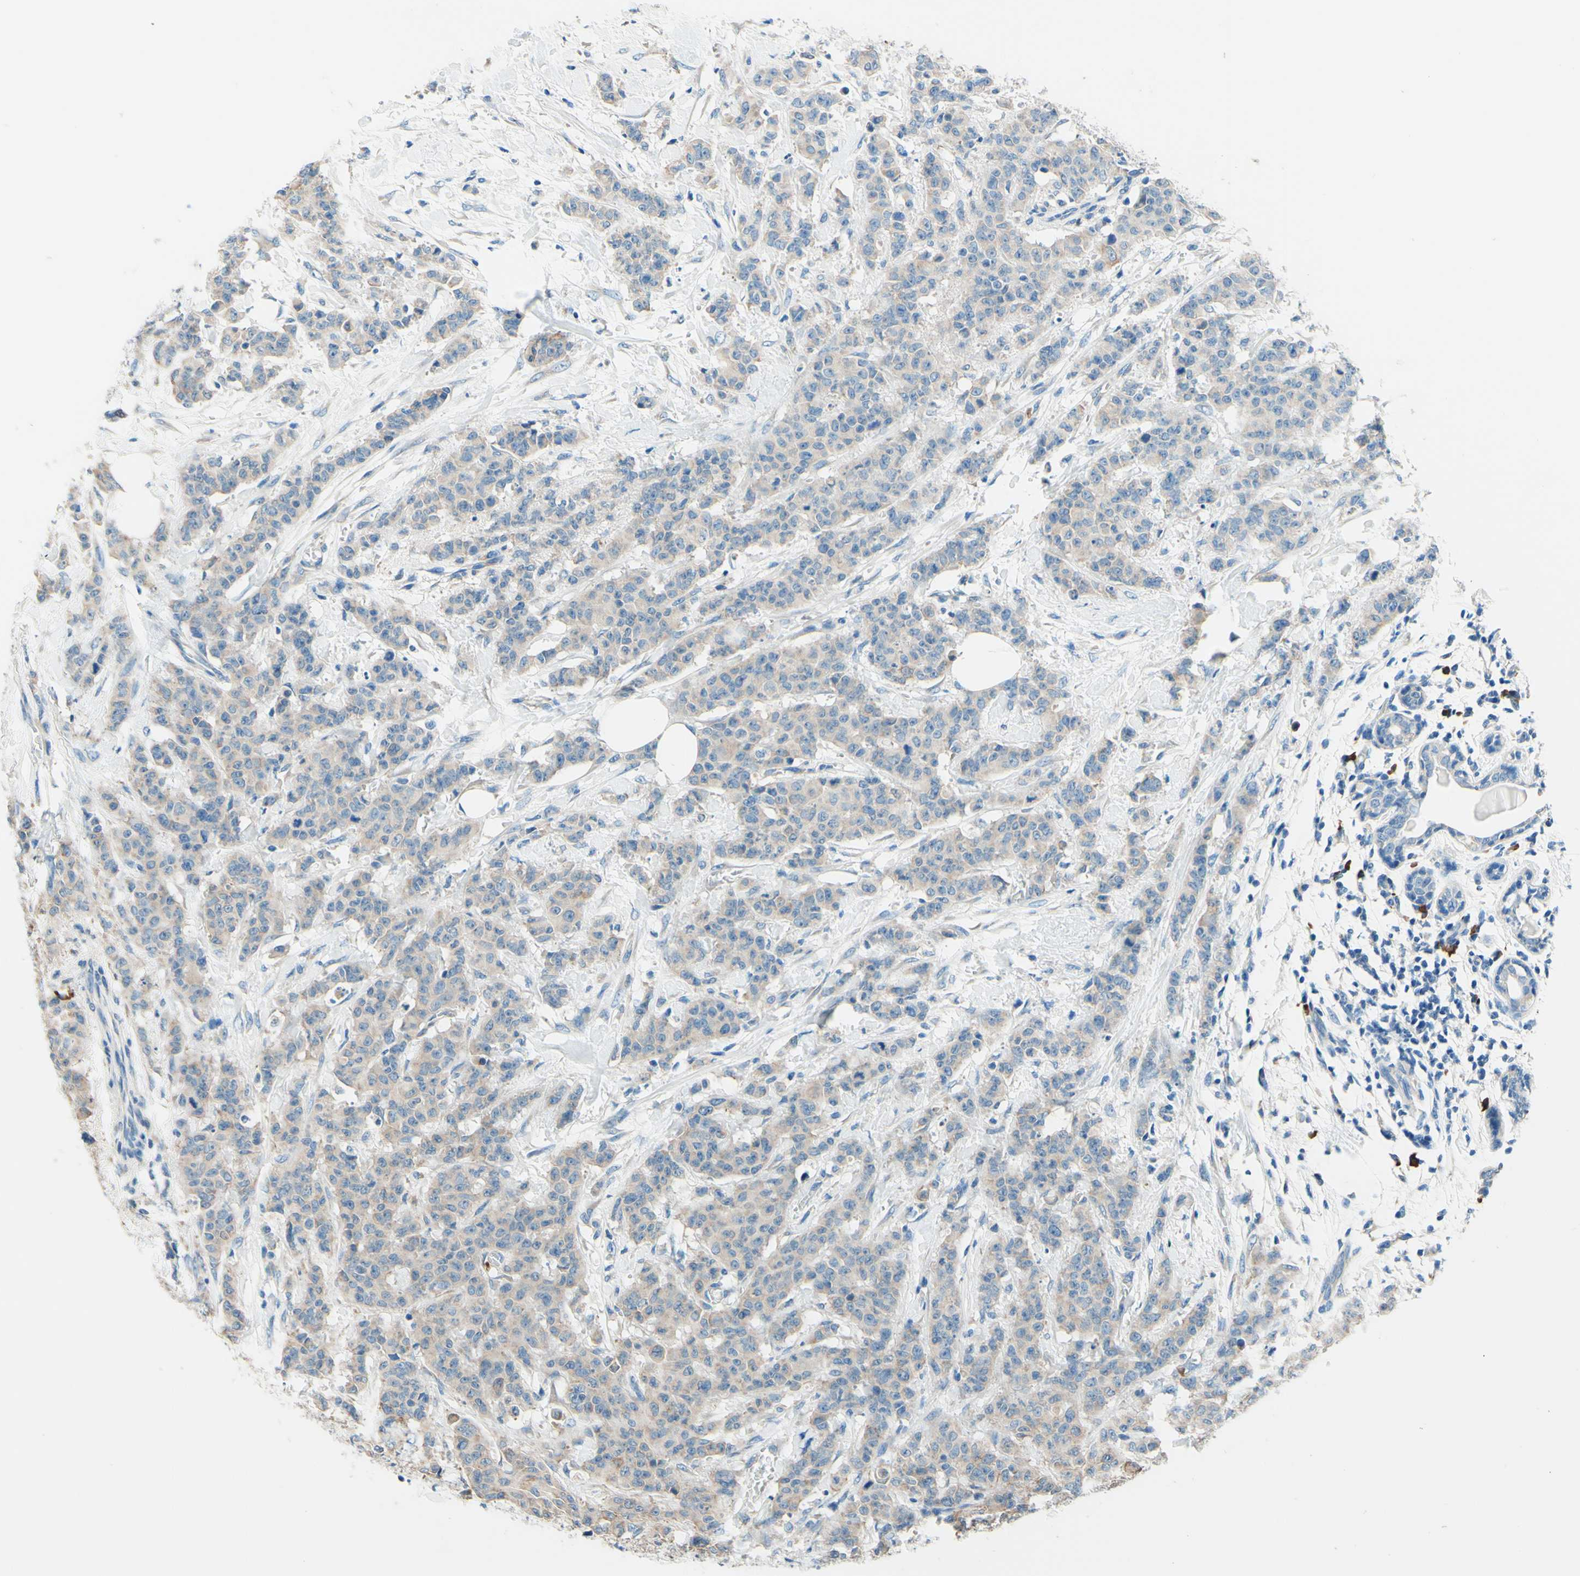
{"staining": {"intensity": "weak", "quantity": ">75%", "location": "cytoplasmic/membranous"}, "tissue": "breast cancer", "cell_type": "Tumor cells", "image_type": "cancer", "snomed": [{"axis": "morphology", "description": "Normal tissue, NOS"}, {"axis": "morphology", "description": "Duct carcinoma"}, {"axis": "topography", "description": "Breast"}], "caption": "A high-resolution micrograph shows IHC staining of breast cancer, which shows weak cytoplasmic/membranous staining in approximately >75% of tumor cells. Nuclei are stained in blue.", "gene": "PASD1", "patient": {"sex": "female", "age": 40}}